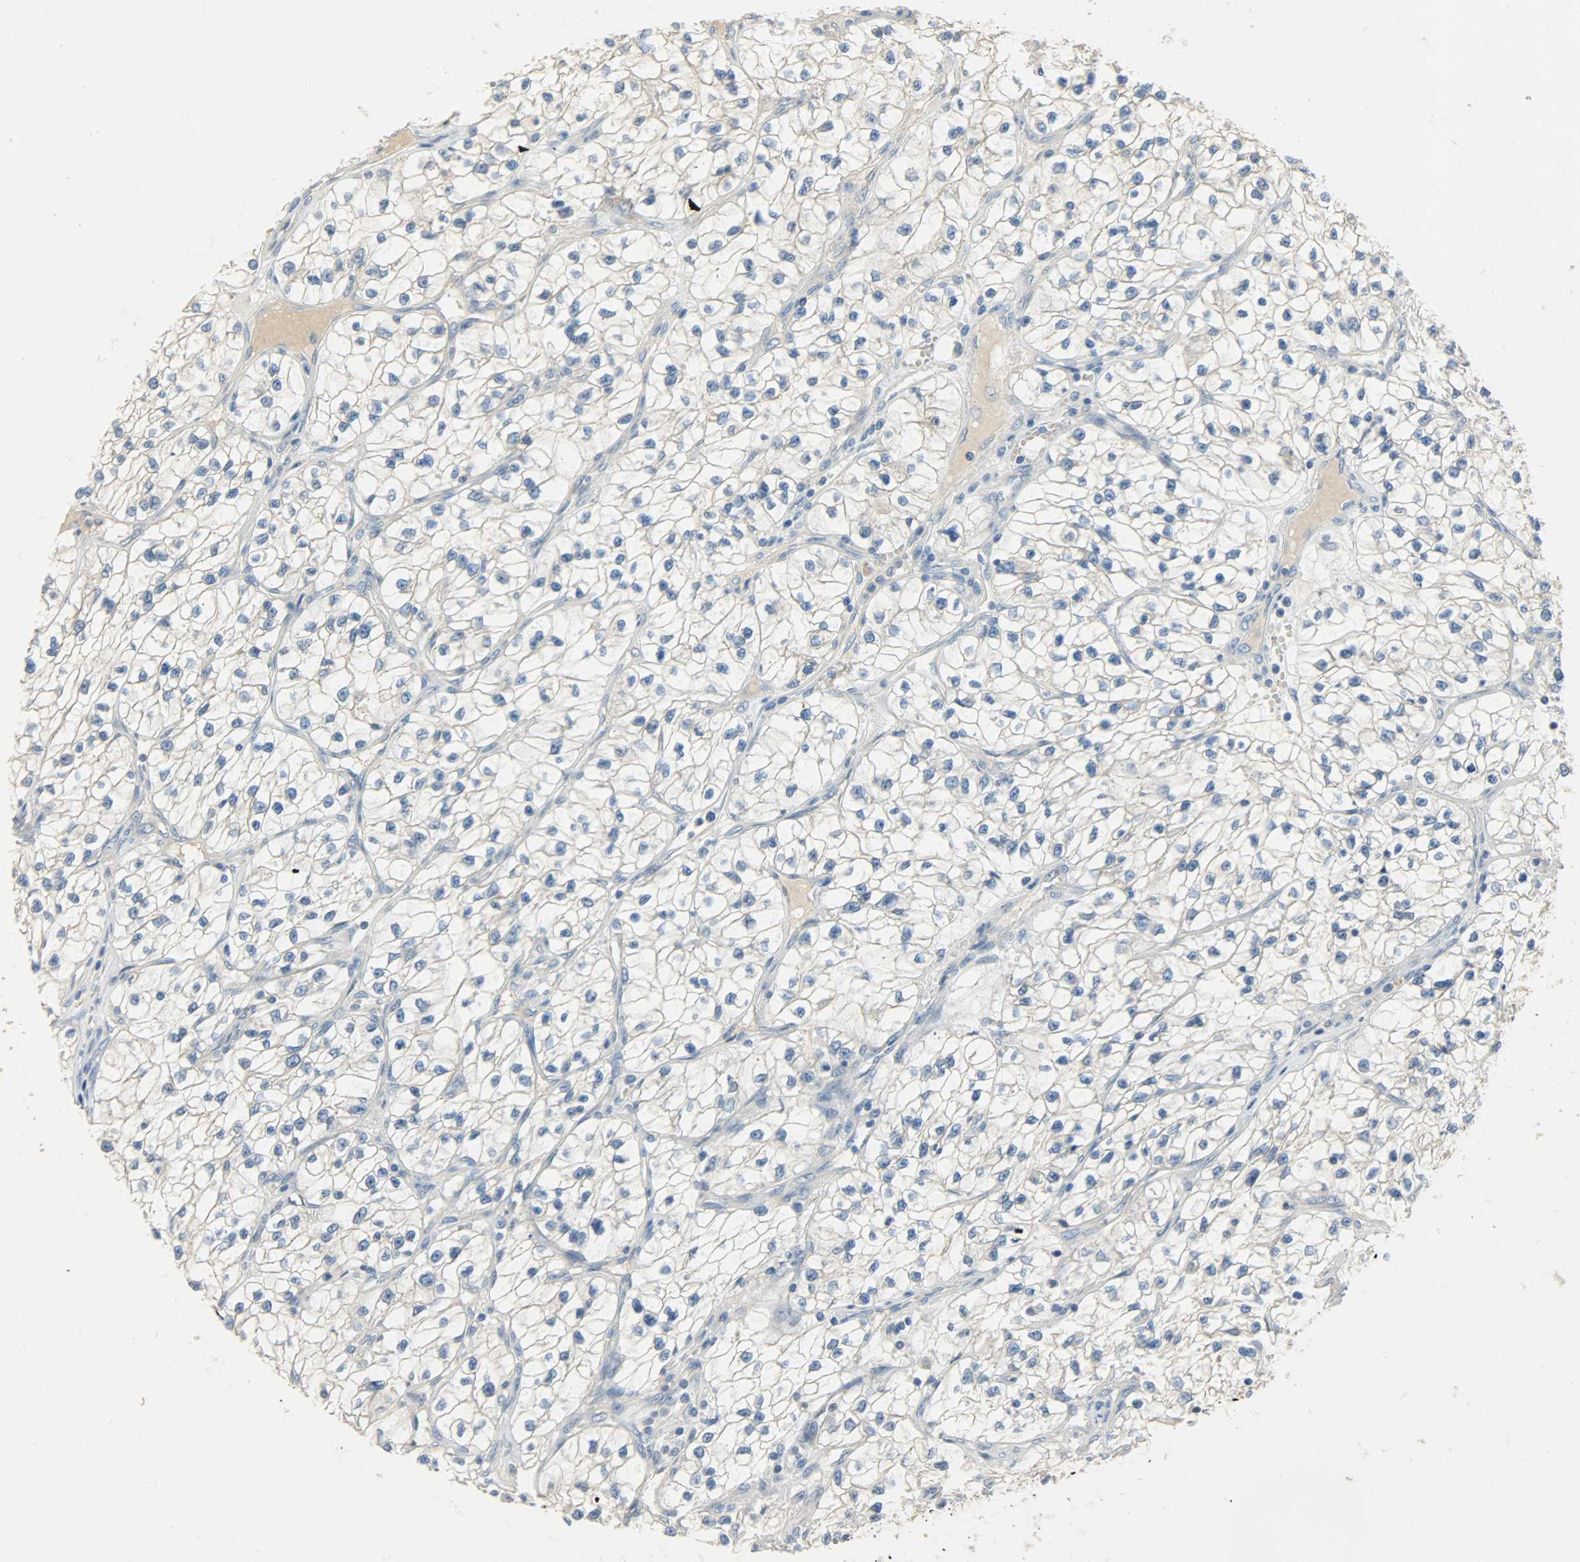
{"staining": {"intensity": "weak", "quantity": "25%-75%", "location": "cytoplasmic/membranous"}, "tissue": "renal cancer", "cell_type": "Tumor cells", "image_type": "cancer", "snomed": [{"axis": "morphology", "description": "Adenocarcinoma, NOS"}, {"axis": "topography", "description": "Kidney"}], "caption": "Adenocarcinoma (renal) stained with a protein marker shows weak staining in tumor cells.", "gene": "DSG2", "patient": {"sex": "female", "age": 57}}